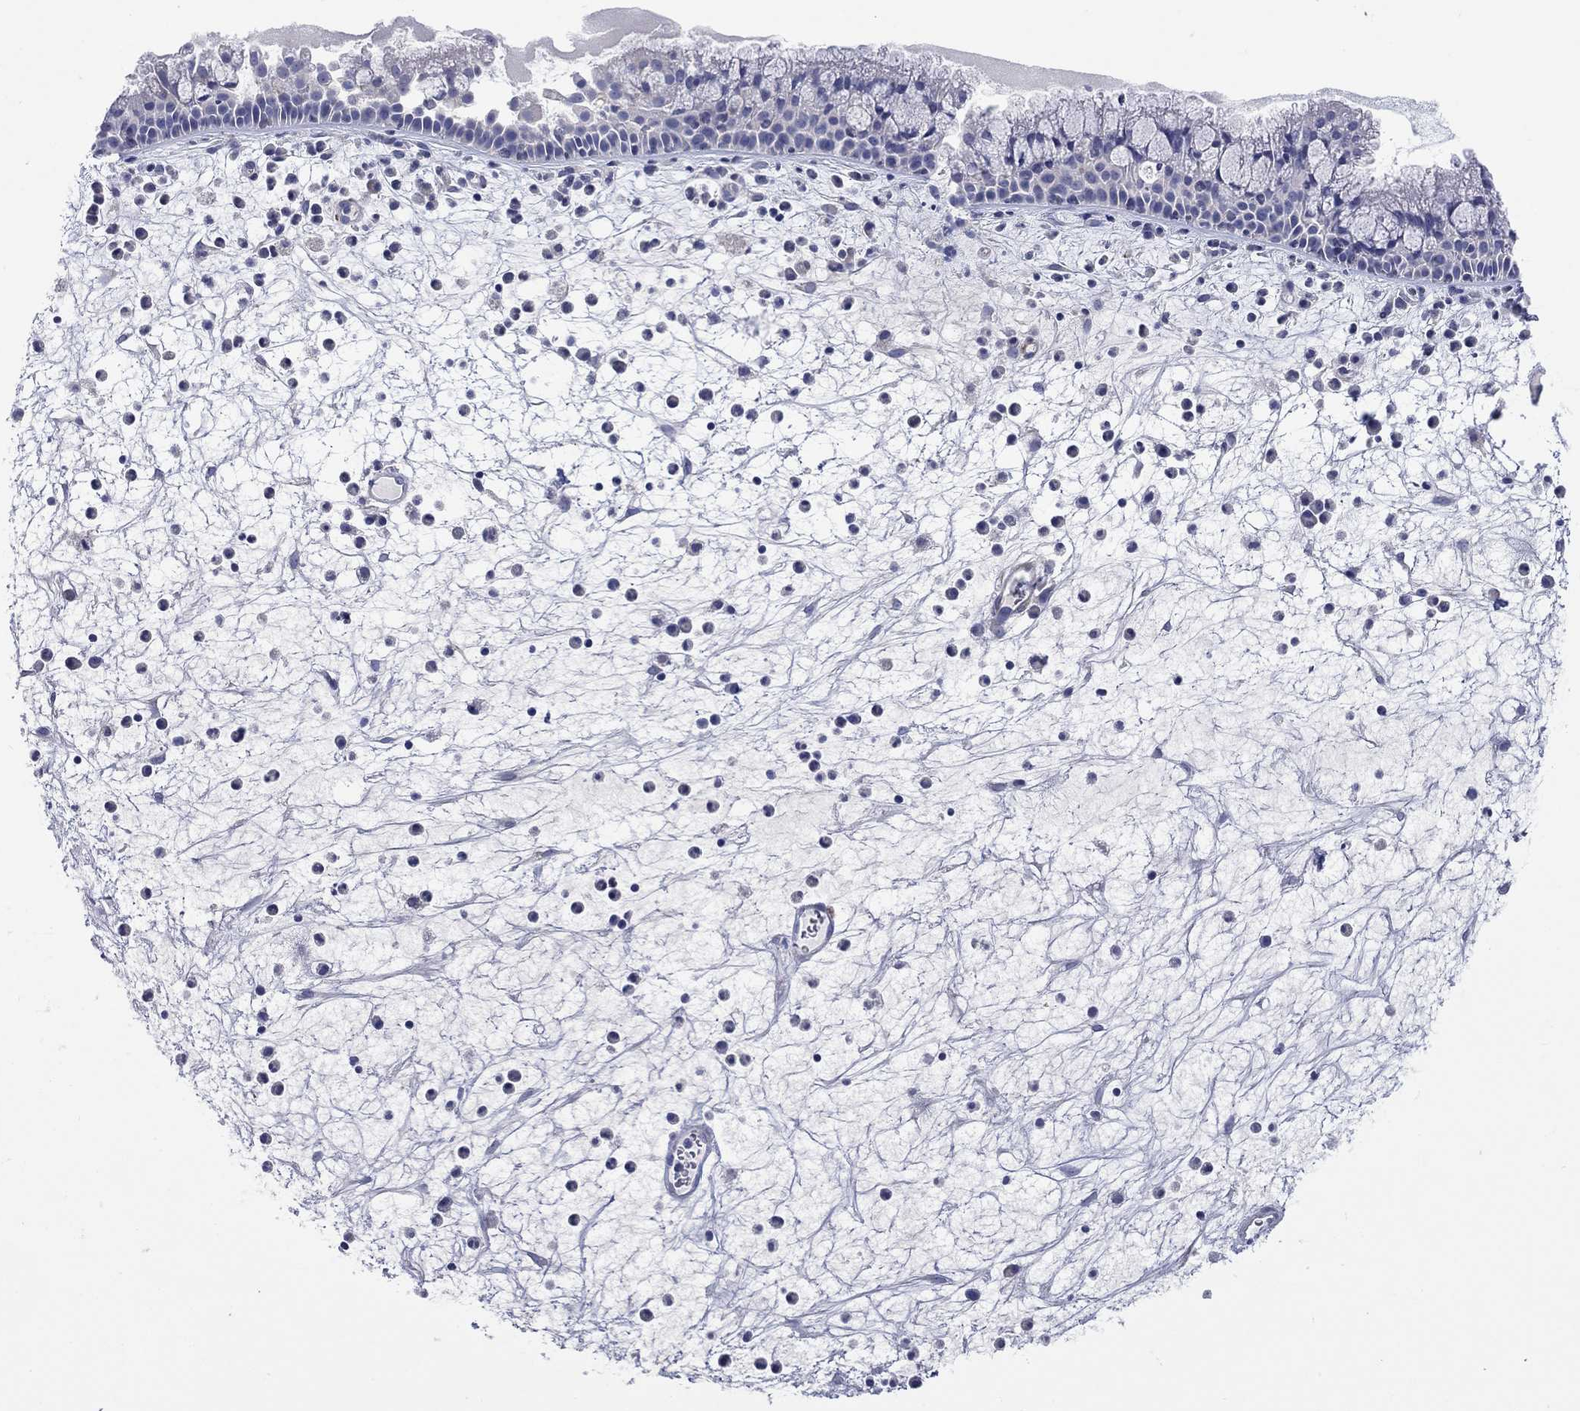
{"staining": {"intensity": "negative", "quantity": "none", "location": "none"}, "tissue": "nasopharynx", "cell_type": "Respiratory epithelial cells", "image_type": "normal", "snomed": [{"axis": "morphology", "description": "Normal tissue, NOS"}, {"axis": "topography", "description": "Nasopharynx"}], "caption": "Immunohistochemical staining of normal nasopharynx displays no significant staining in respiratory epithelial cells.", "gene": "PTPRZ1", "patient": {"sex": "female", "age": 73}}